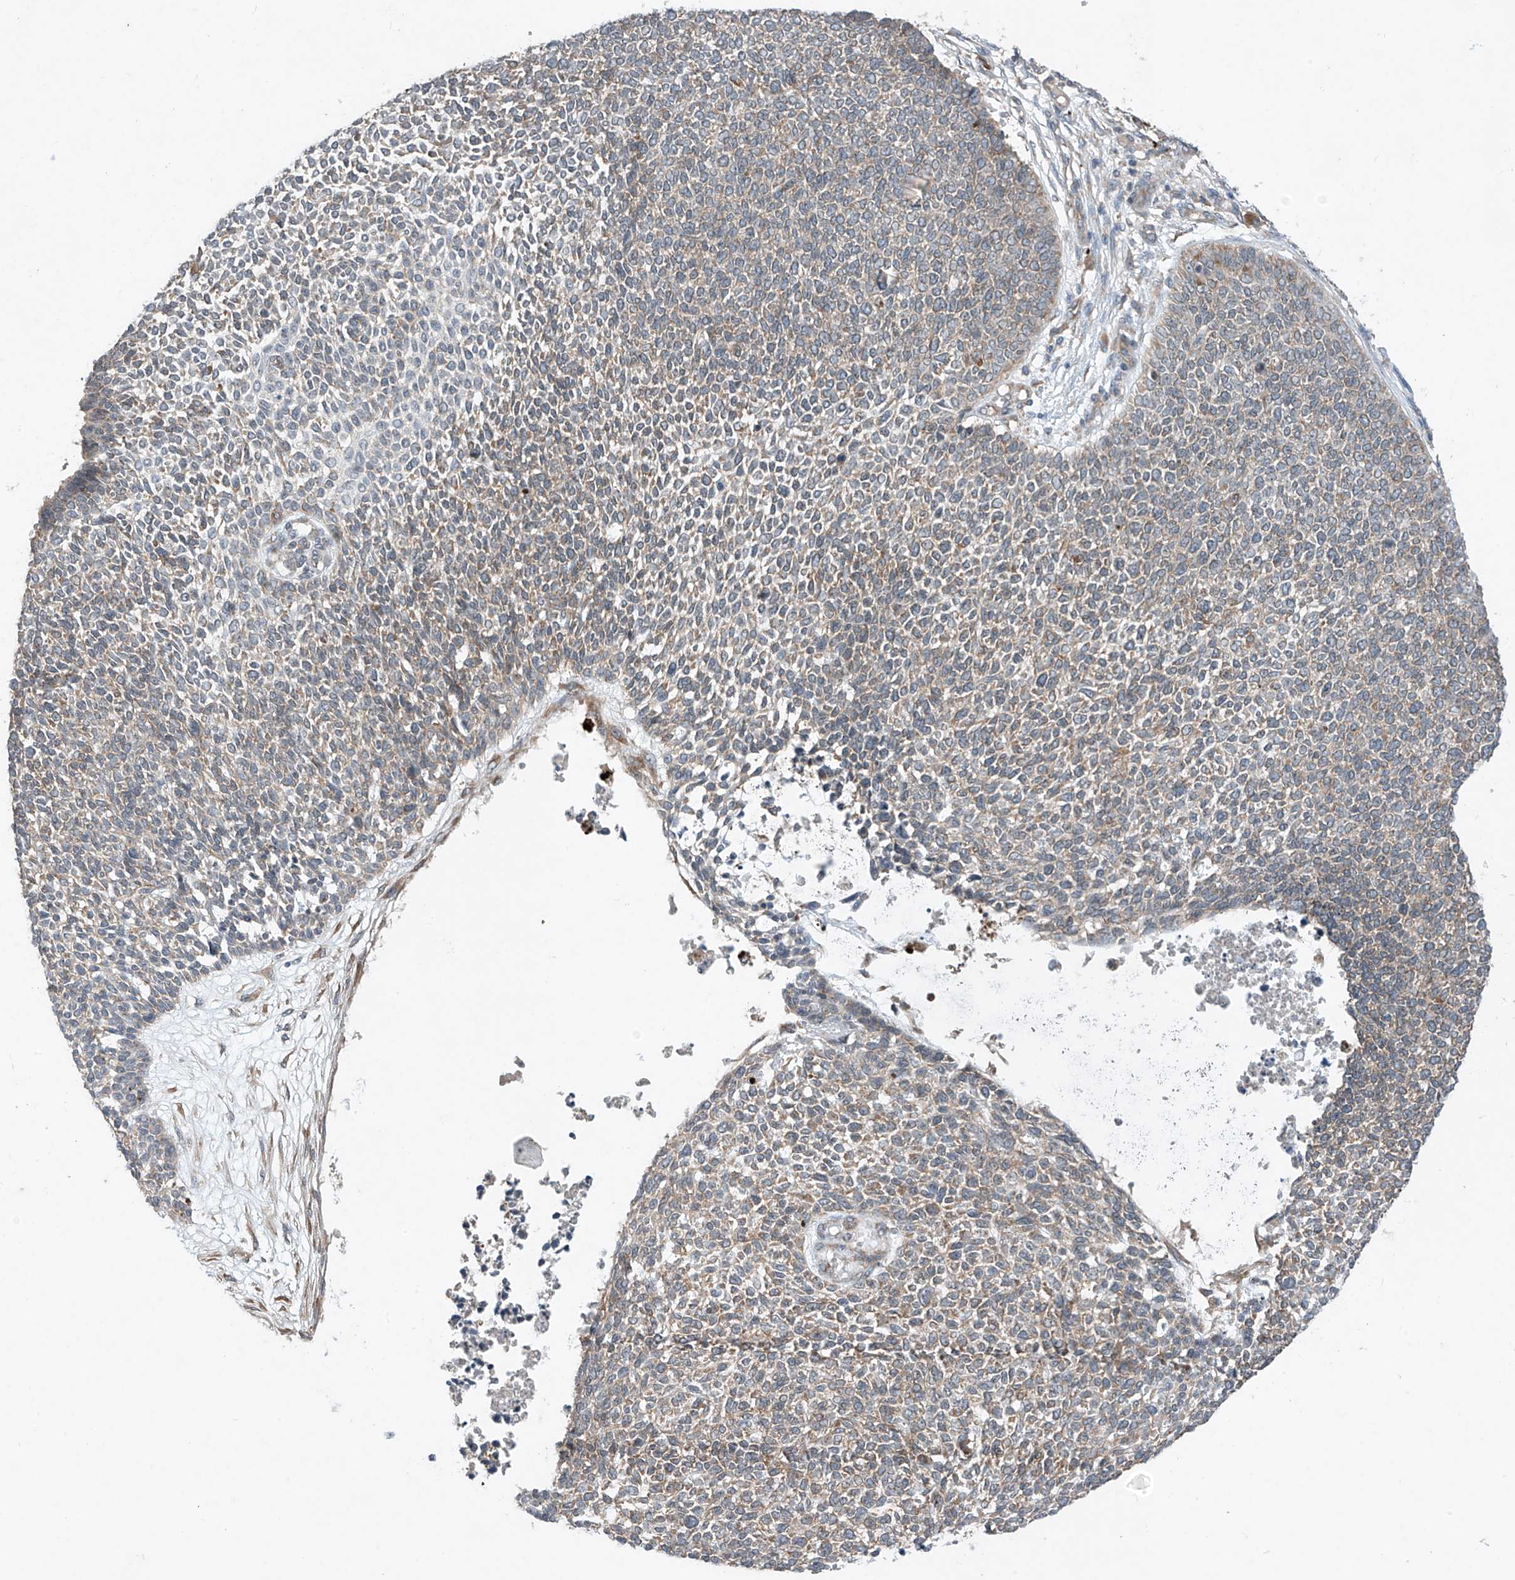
{"staining": {"intensity": "weak", "quantity": "25%-75%", "location": "cytoplasmic/membranous"}, "tissue": "skin cancer", "cell_type": "Tumor cells", "image_type": "cancer", "snomed": [{"axis": "morphology", "description": "Basal cell carcinoma"}, {"axis": "topography", "description": "Skin"}], "caption": "An immunohistochemistry (IHC) image of tumor tissue is shown. Protein staining in brown labels weak cytoplasmic/membranous positivity in basal cell carcinoma (skin) within tumor cells.", "gene": "RPL34", "patient": {"sex": "female", "age": 84}}